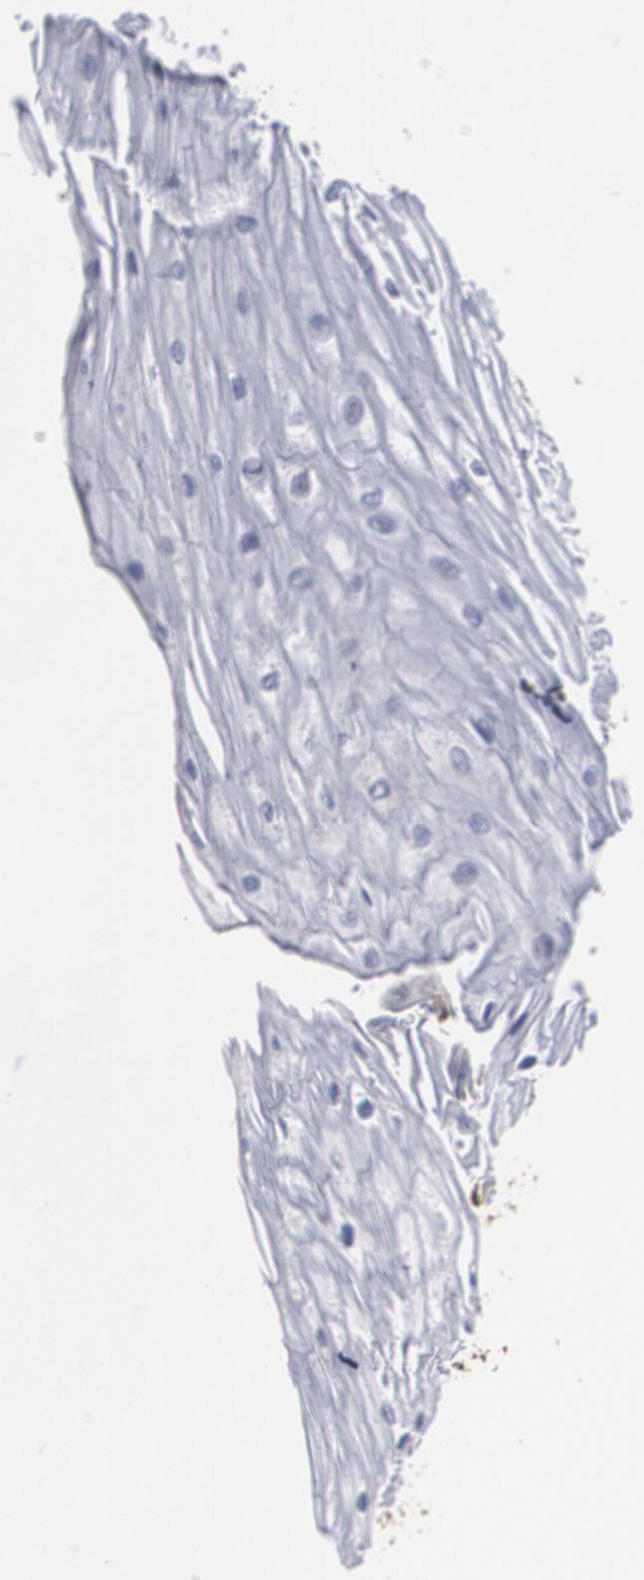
{"staining": {"intensity": "weak", "quantity": "25%-75%", "location": "cytoplasmic/membranous"}, "tissue": "esophagus", "cell_type": "Squamous epithelial cells", "image_type": "normal", "snomed": [{"axis": "morphology", "description": "Normal tissue, NOS"}, {"axis": "topography", "description": "Esophagus"}], "caption": "High-magnification brightfield microscopy of normal esophagus stained with DAB (brown) and counterstained with hematoxylin (blue). squamous epithelial cells exhibit weak cytoplasmic/membranous staining is seen in about25%-75% of cells. The protein of interest is shown in brown color, while the nuclei are stained blue.", "gene": "ODC1", "patient": {"sex": "male", "age": 65}}